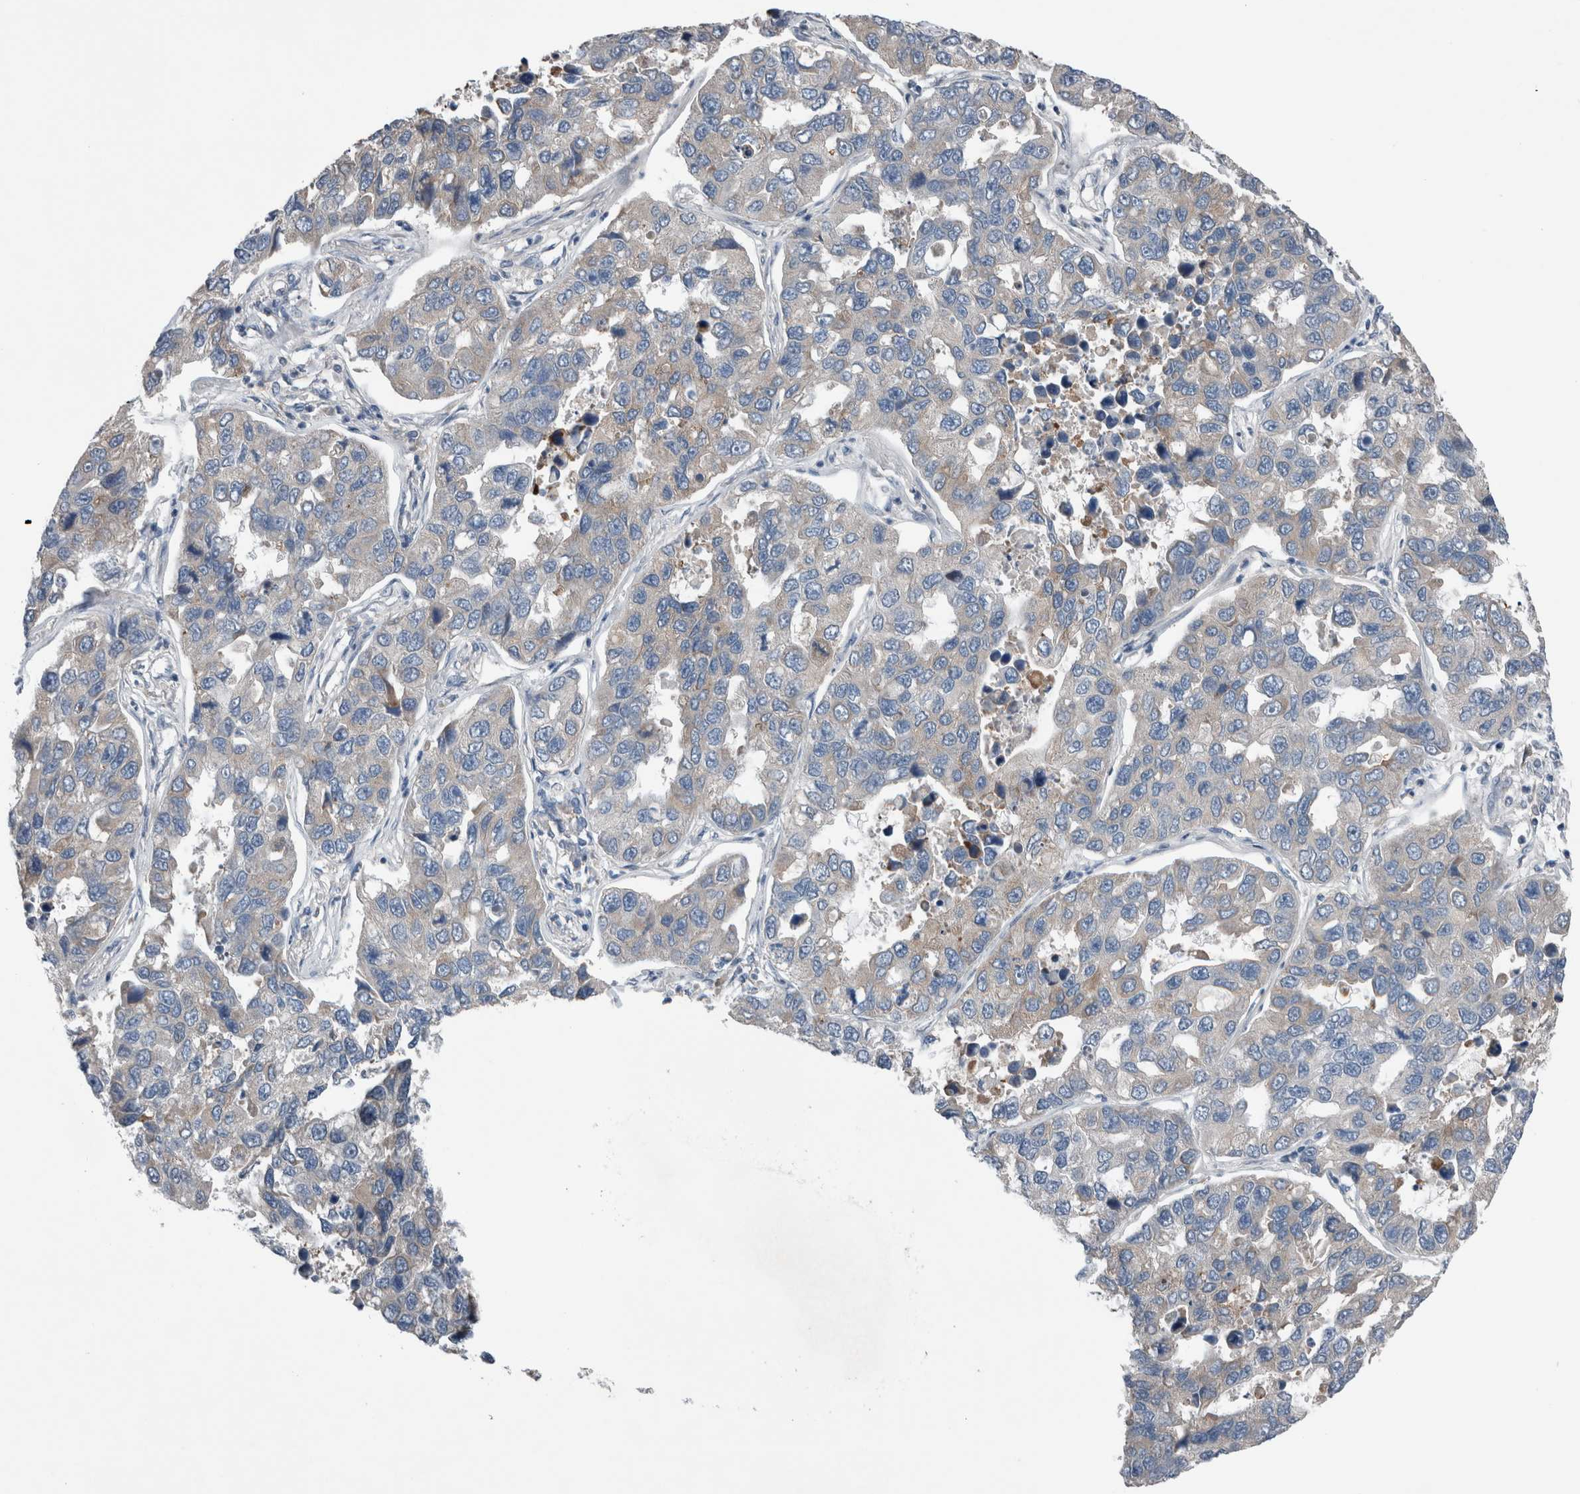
{"staining": {"intensity": "negative", "quantity": "none", "location": "none"}, "tissue": "lung cancer", "cell_type": "Tumor cells", "image_type": "cancer", "snomed": [{"axis": "morphology", "description": "Adenocarcinoma, NOS"}, {"axis": "topography", "description": "Lung"}], "caption": "Immunohistochemical staining of lung cancer (adenocarcinoma) displays no significant staining in tumor cells.", "gene": "CRNN", "patient": {"sex": "male", "age": 64}}